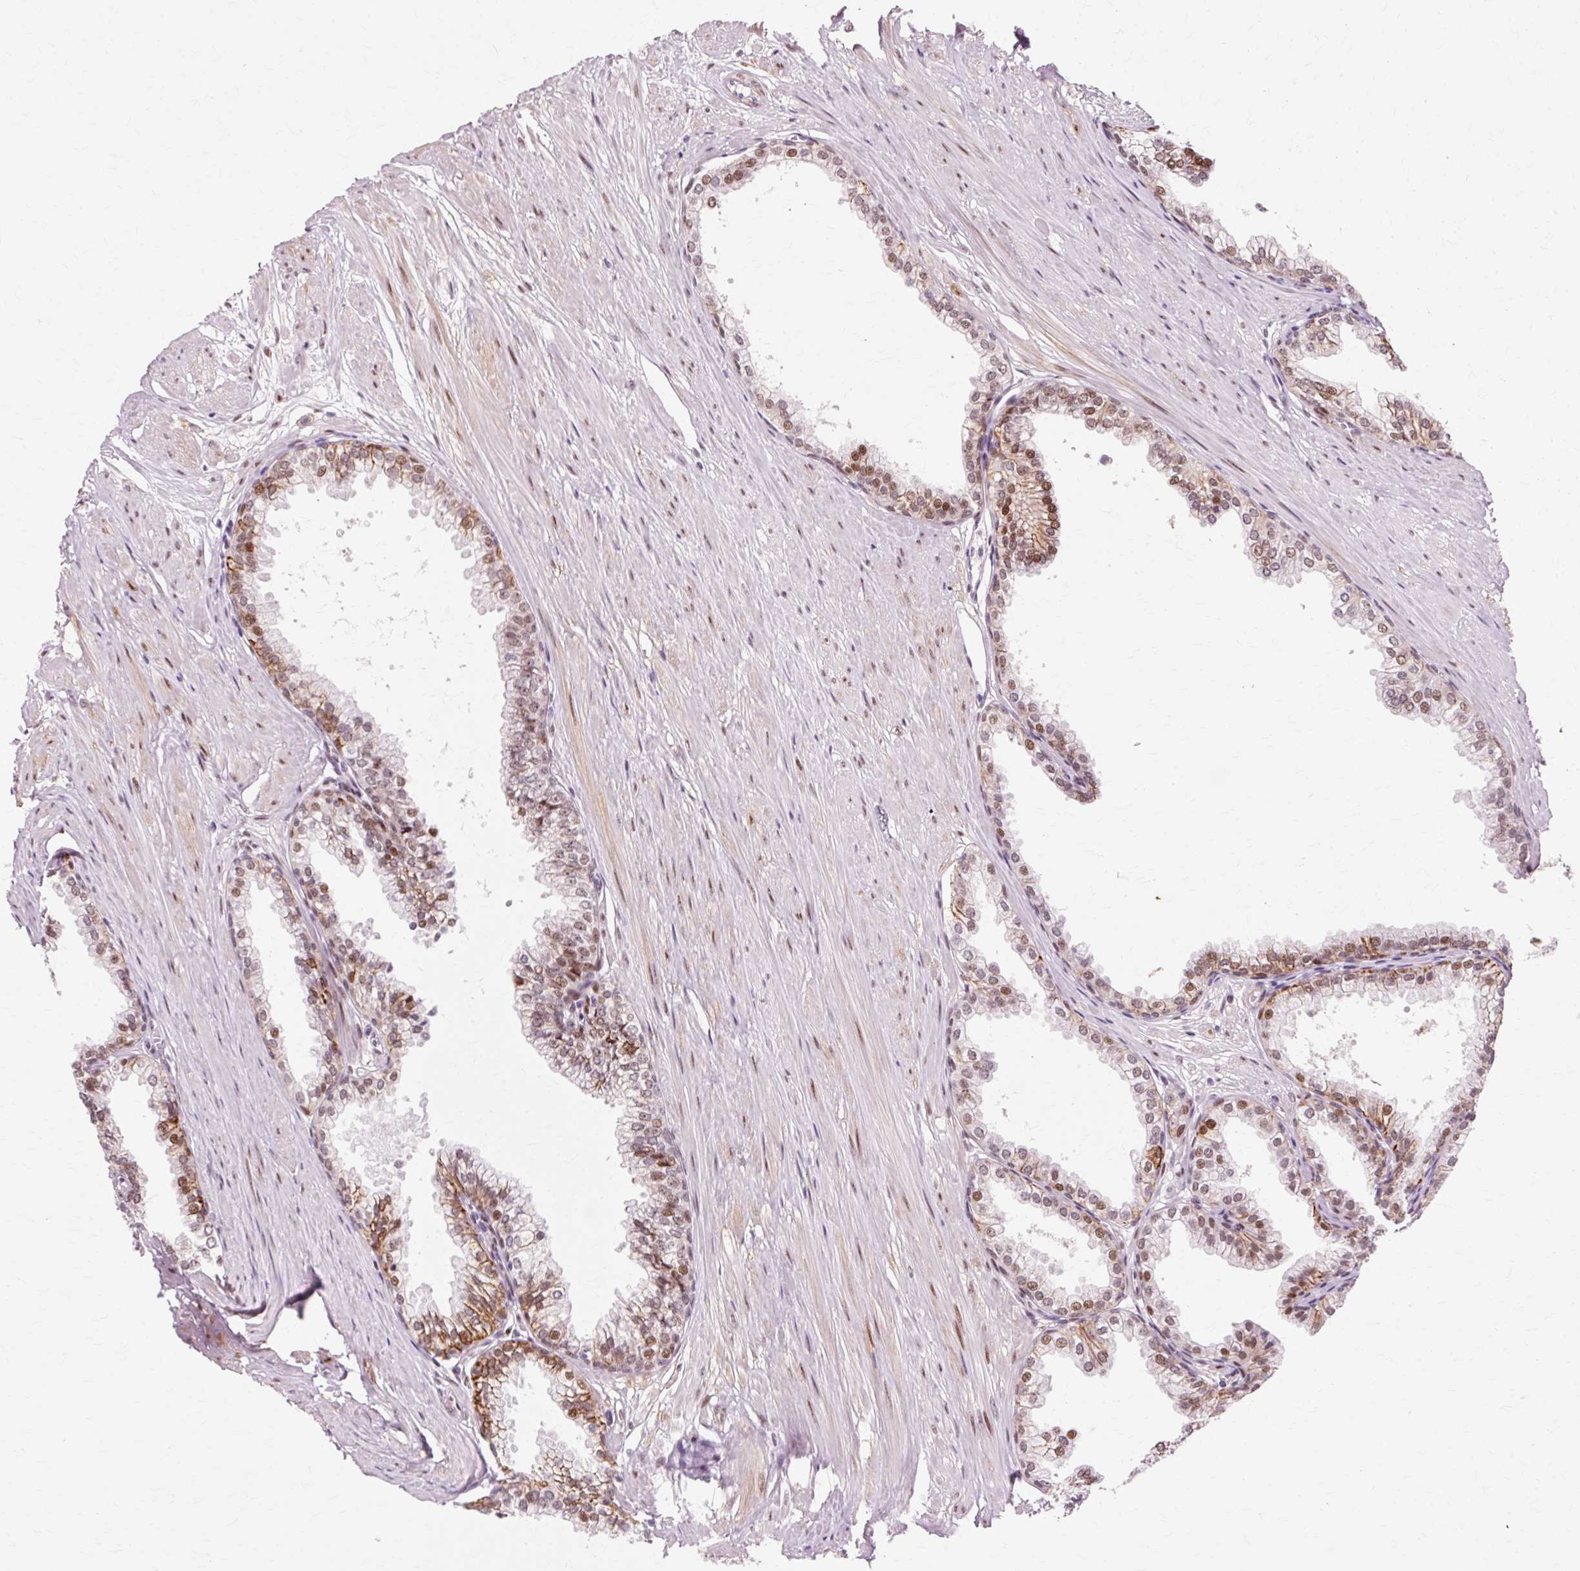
{"staining": {"intensity": "moderate", "quantity": ">75%", "location": "cytoplasmic/membranous,nuclear"}, "tissue": "prostate", "cell_type": "Glandular cells", "image_type": "normal", "snomed": [{"axis": "morphology", "description": "Normal tissue, NOS"}, {"axis": "topography", "description": "Prostate"}, {"axis": "topography", "description": "Peripheral nerve tissue"}], "caption": "Immunohistochemistry (IHC) micrograph of normal prostate: human prostate stained using immunohistochemistry exhibits medium levels of moderate protein expression localized specifically in the cytoplasmic/membranous,nuclear of glandular cells, appearing as a cytoplasmic/membranous,nuclear brown color.", "gene": "MACROD2", "patient": {"sex": "male", "age": 55}}